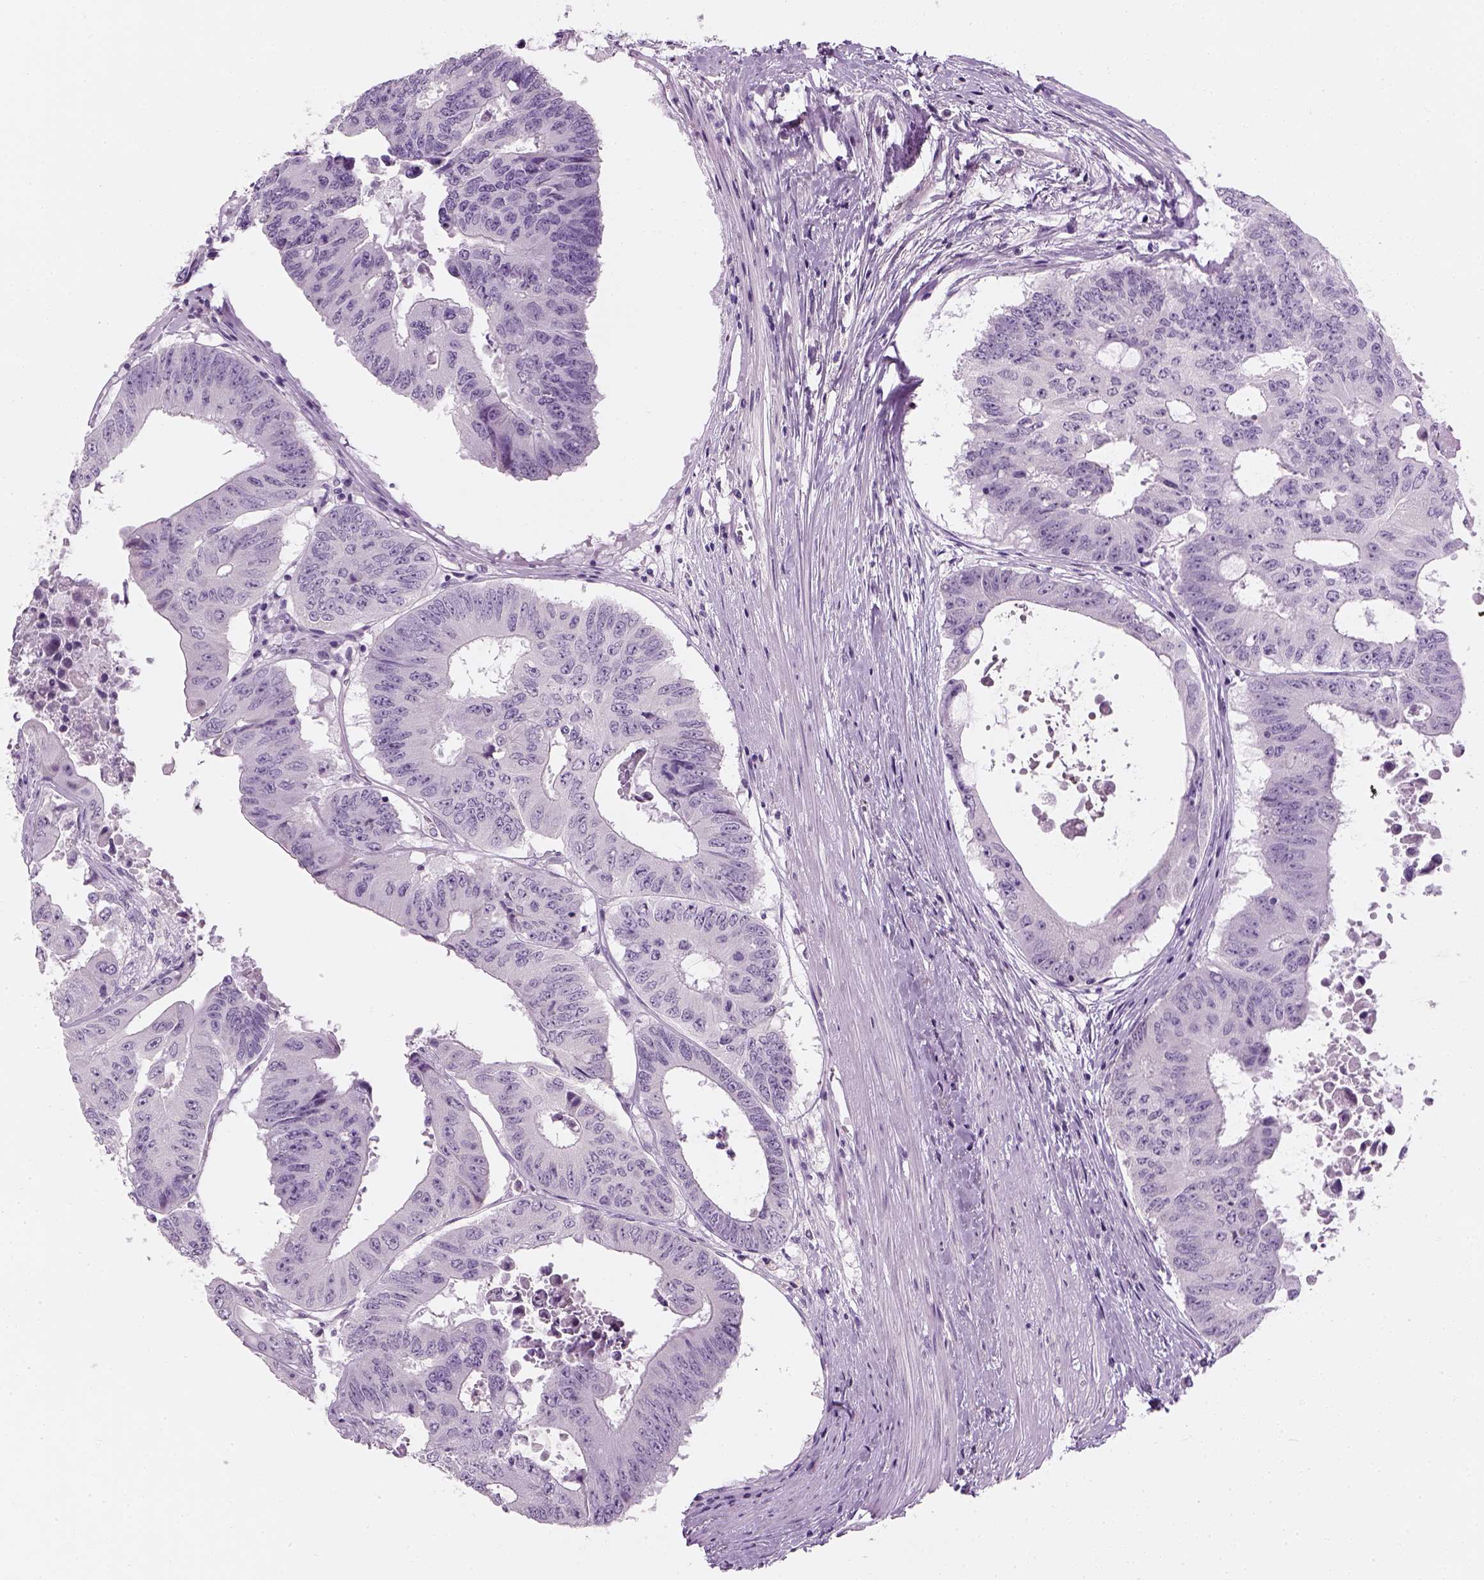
{"staining": {"intensity": "negative", "quantity": "none", "location": "none"}, "tissue": "colorectal cancer", "cell_type": "Tumor cells", "image_type": "cancer", "snomed": [{"axis": "morphology", "description": "Adenocarcinoma, NOS"}, {"axis": "topography", "description": "Rectum"}], "caption": "This micrograph is of colorectal cancer stained with IHC to label a protein in brown with the nuclei are counter-stained blue. There is no expression in tumor cells.", "gene": "TH", "patient": {"sex": "male", "age": 59}}